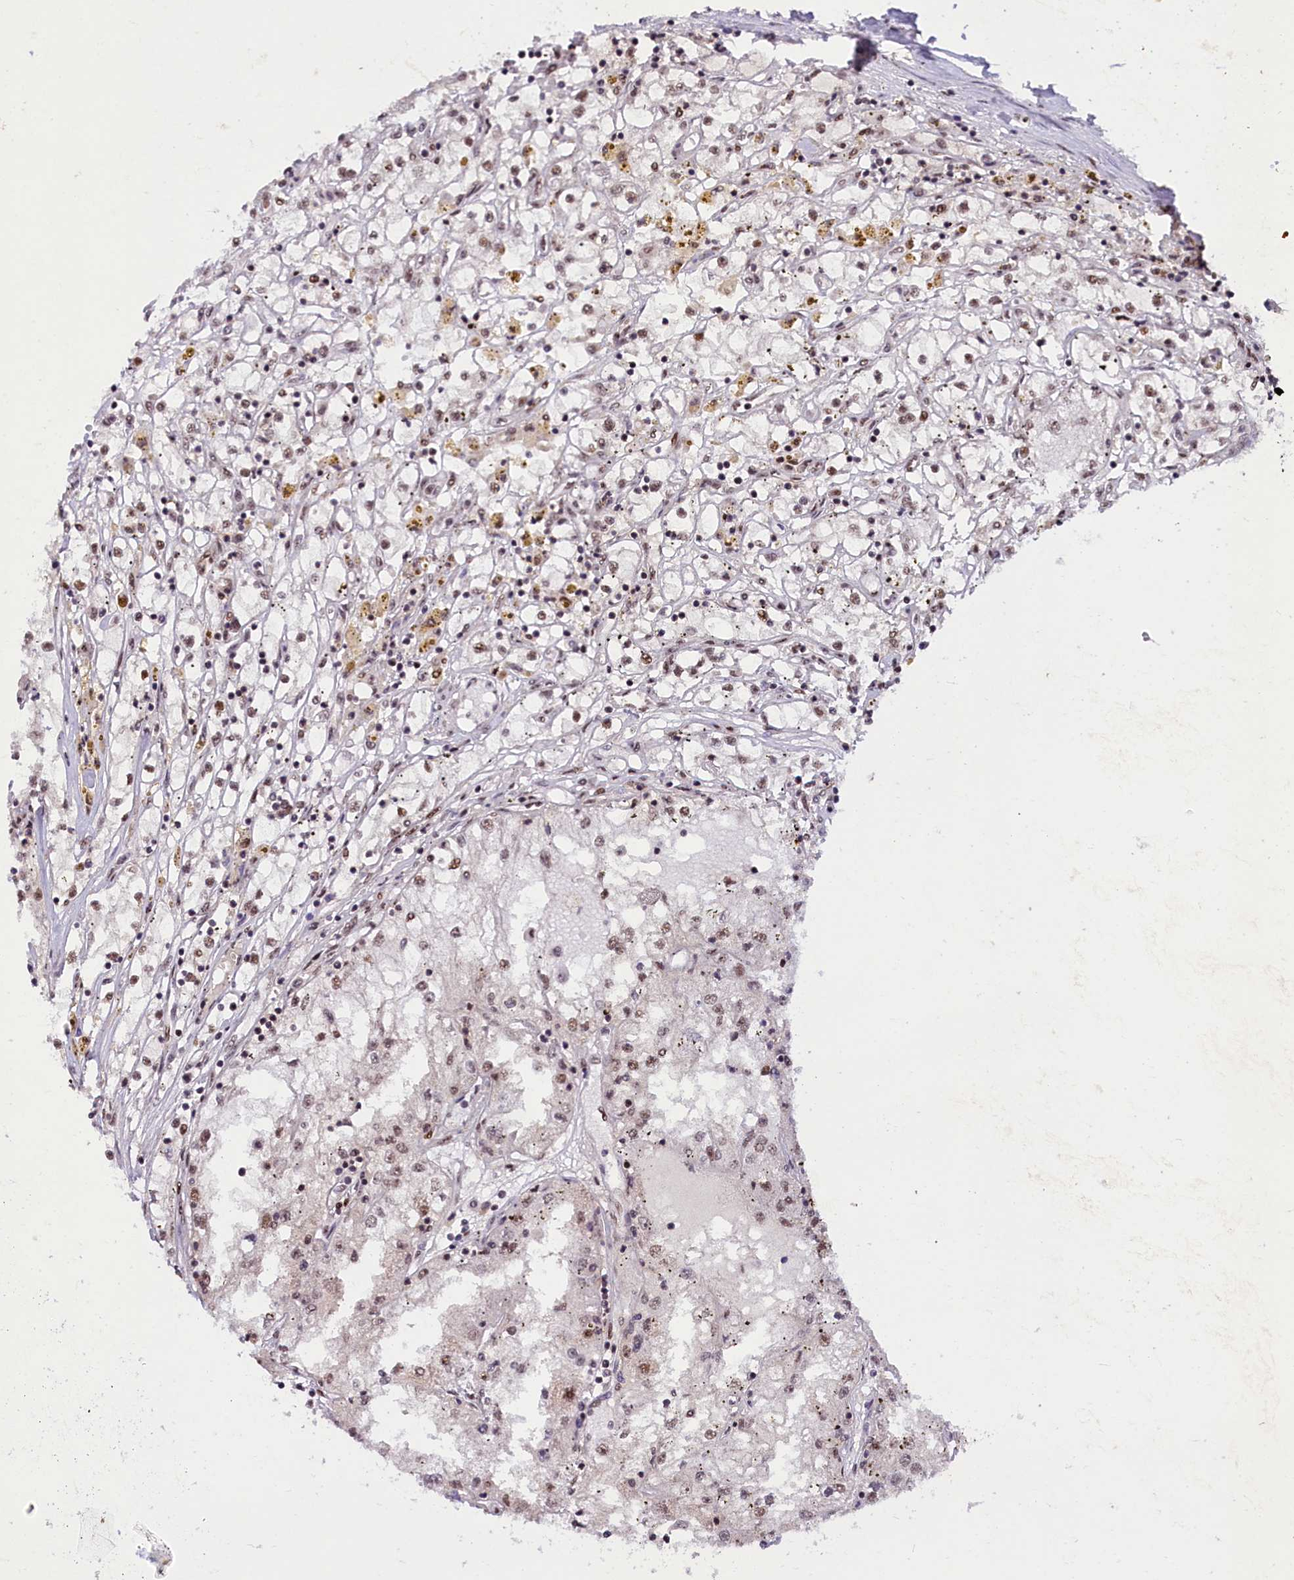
{"staining": {"intensity": "moderate", "quantity": ">75%", "location": "nuclear"}, "tissue": "renal cancer", "cell_type": "Tumor cells", "image_type": "cancer", "snomed": [{"axis": "morphology", "description": "Adenocarcinoma, NOS"}, {"axis": "topography", "description": "Kidney"}], "caption": "Immunohistochemistry (IHC) staining of renal cancer (adenocarcinoma), which demonstrates medium levels of moderate nuclear expression in about >75% of tumor cells indicating moderate nuclear protein positivity. The staining was performed using DAB (brown) for protein detection and nuclei were counterstained in hematoxylin (blue).", "gene": "ANKS3", "patient": {"sex": "male", "age": 56}}